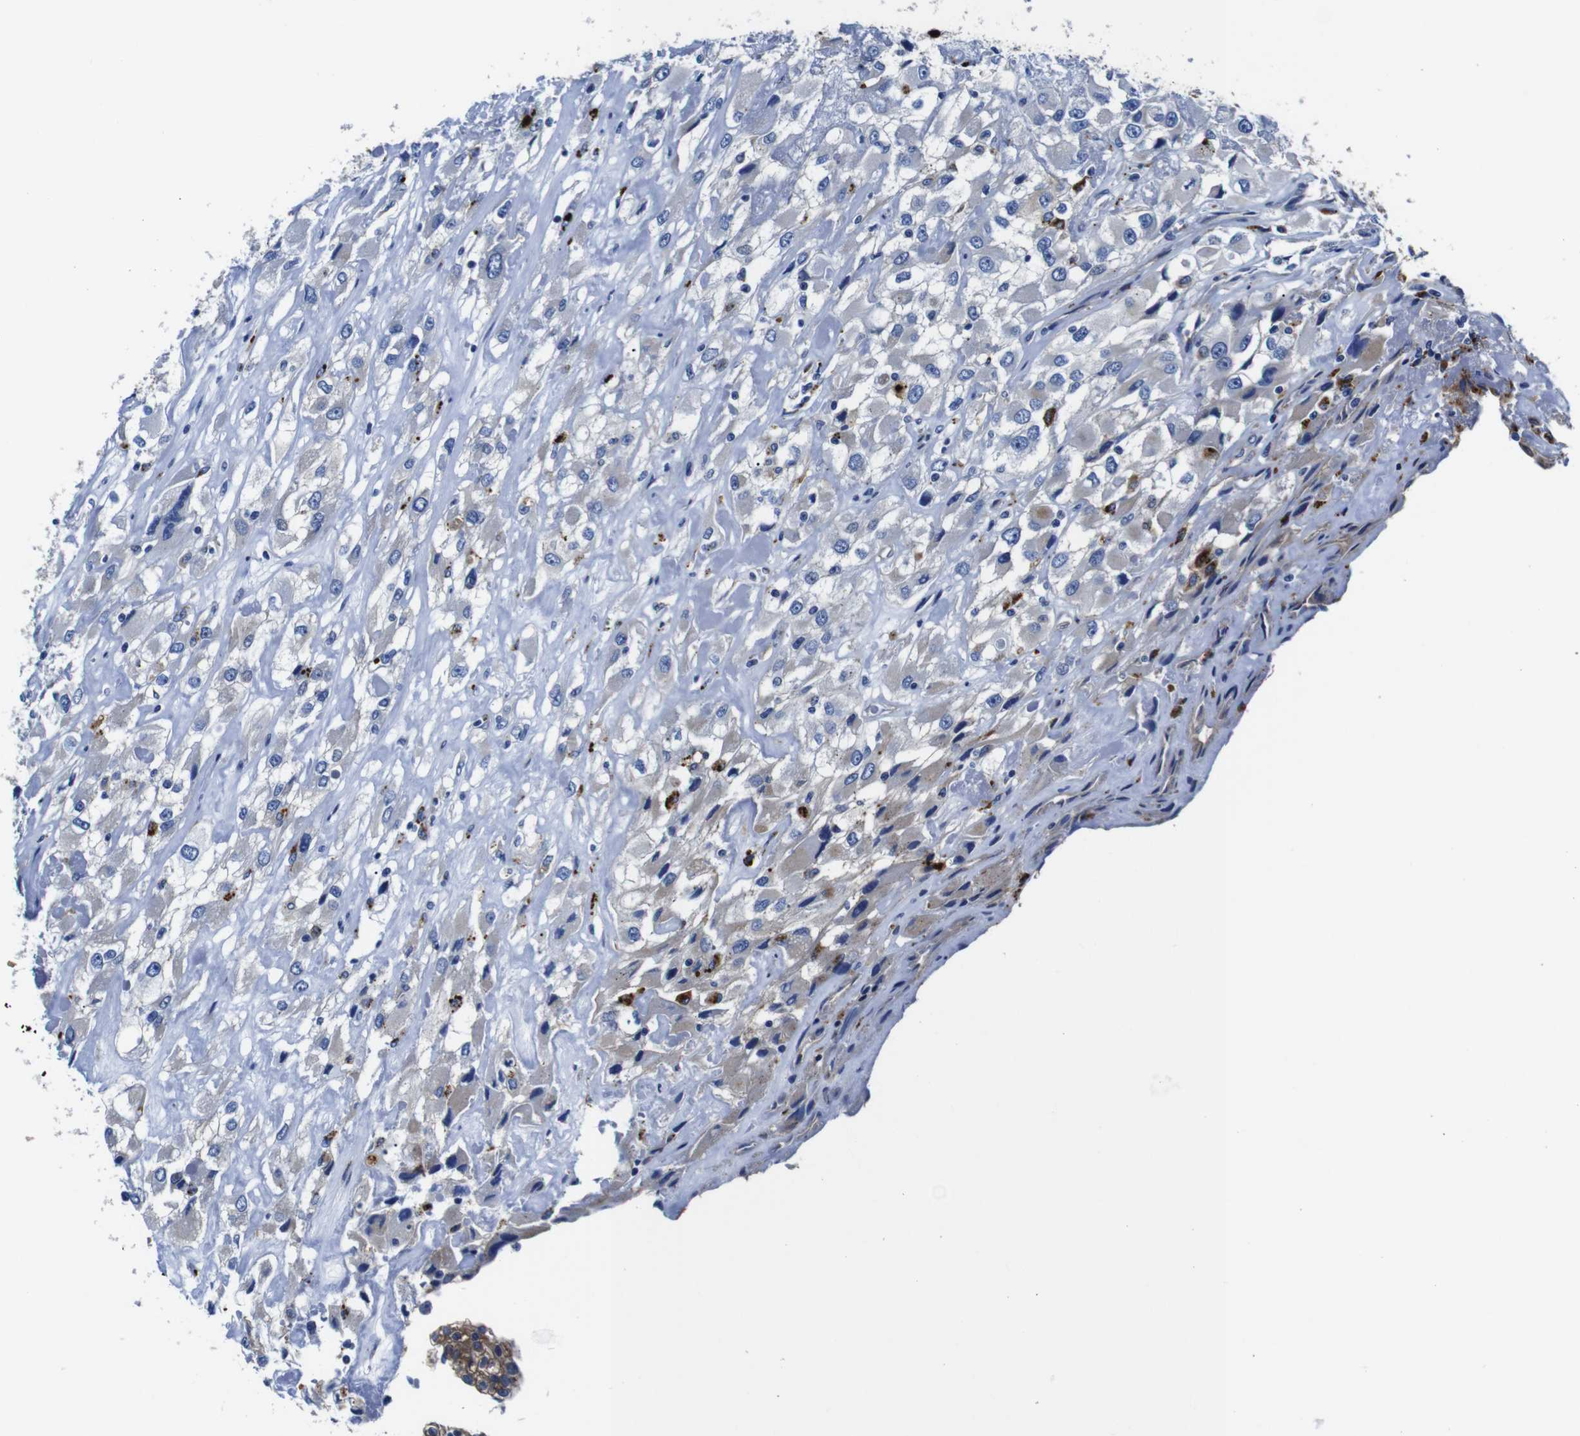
{"staining": {"intensity": "negative", "quantity": "none", "location": "none"}, "tissue": "renal cancer", "cell_type": "Tumor cells", "image_type": "cancer", "snomed": [{"axis": "morphology", "description": "Adenocarcinoma, NOS"}, {"axis": "topography", "description": "Kidney"}], "caption": "A high-resolution photomicrograph shows IHC staining of renal adenocarcinoma, which demonstrates no significant staining in tumor cells. The staining was performed using DAB (3,3'-diaminobenzidine) to visualize the protein expression in brown, while the nuclei were stained in blue with hematoxylin (Magnification: 20x).", "gene": "GIMAP2", "patient": {"sex": "female", "age": 52}}